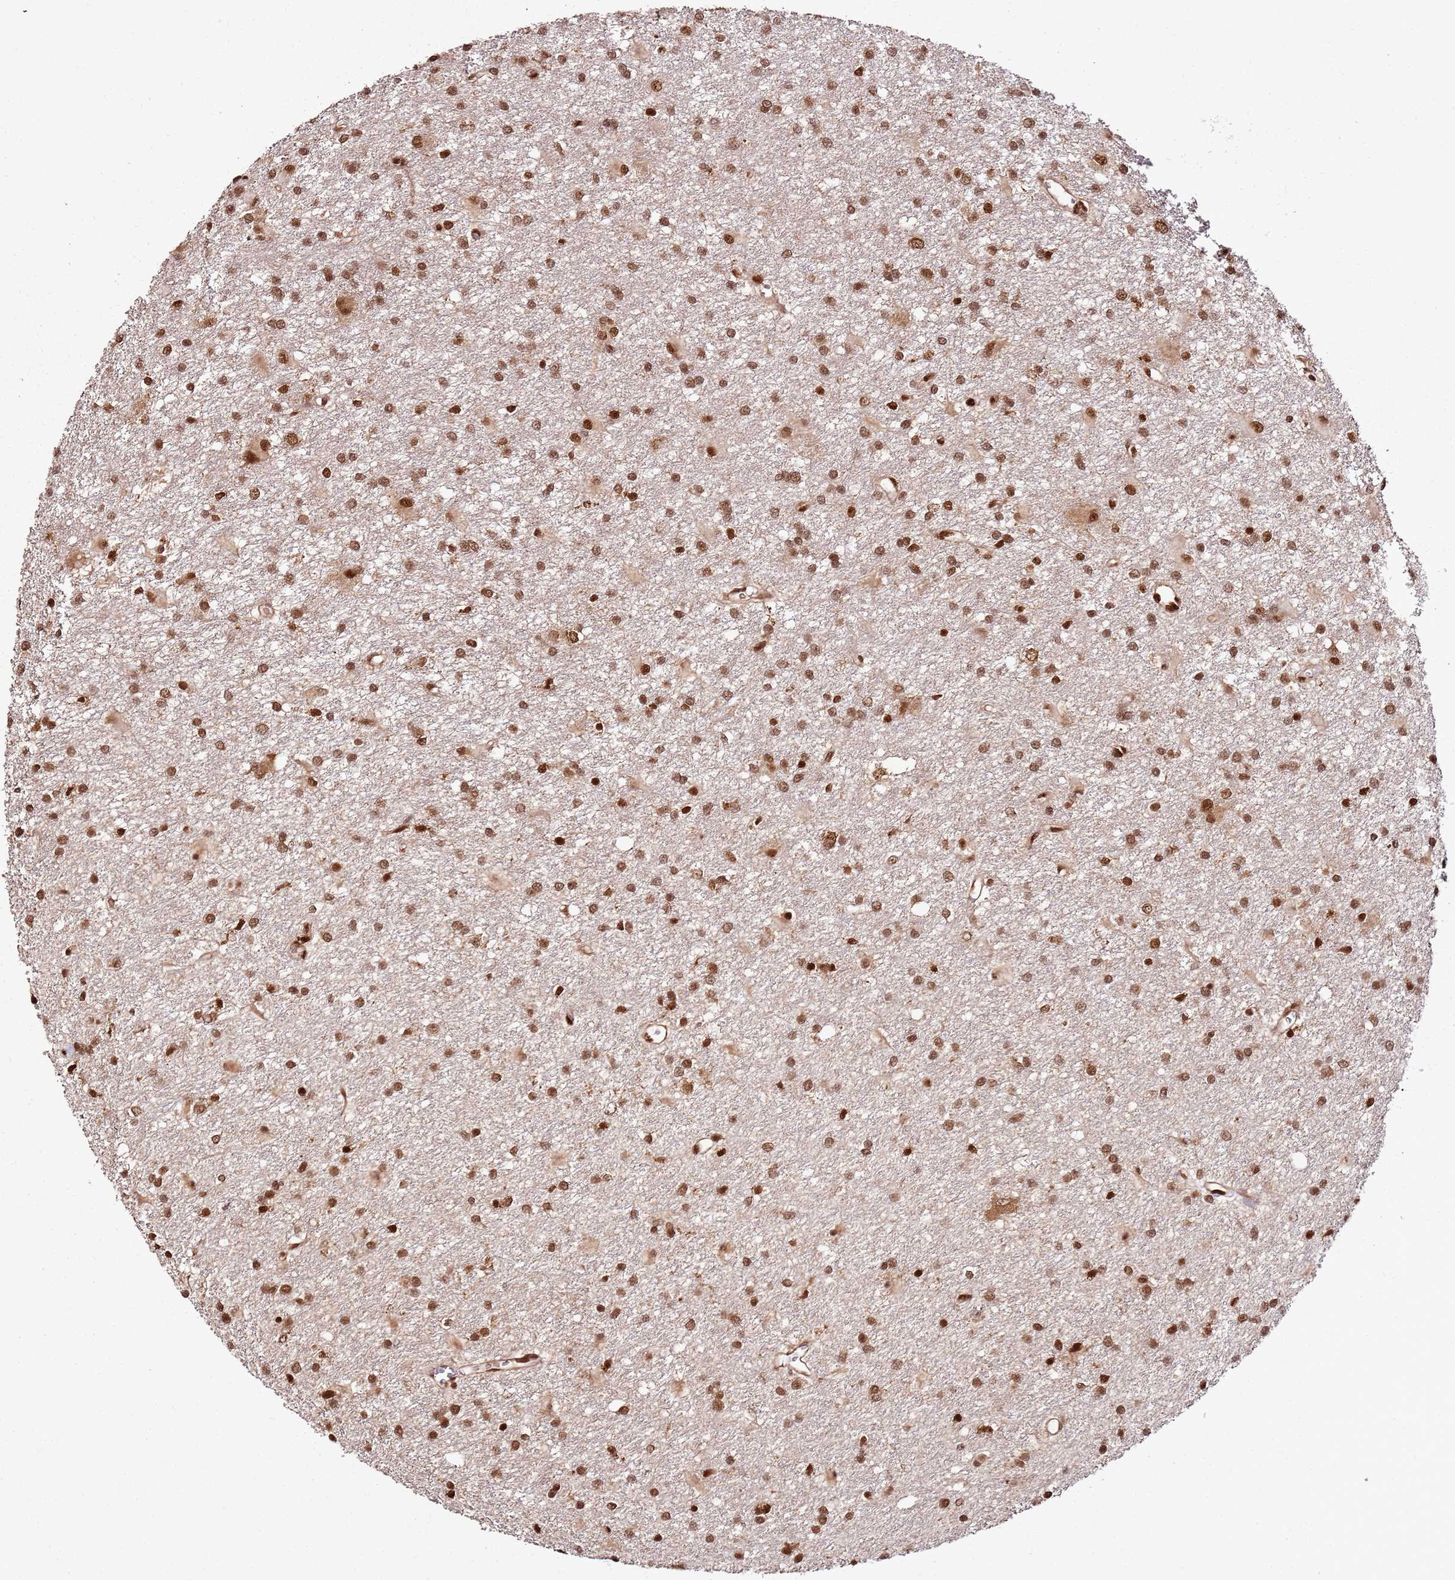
{"staining": {"intensity": "strong", "quantity": ">75%", "location": "nuclear"}, "tissue": "glioma", "cell_type": "Tumor cells", "image_type": "cancer", "snomed": [{"axis": "morphology", "description": "Glioma, malignant, High grade"}, {"axis": "topography", "description": "Brain"}], "caption": "Immunohistochemical staining of malignant high-grade glioma exhibits high levels of strong nuclear protein expression in about >75% of tumor cells.", "gene": "XRN2", "patient": {"sex": "female", "age": 50}}